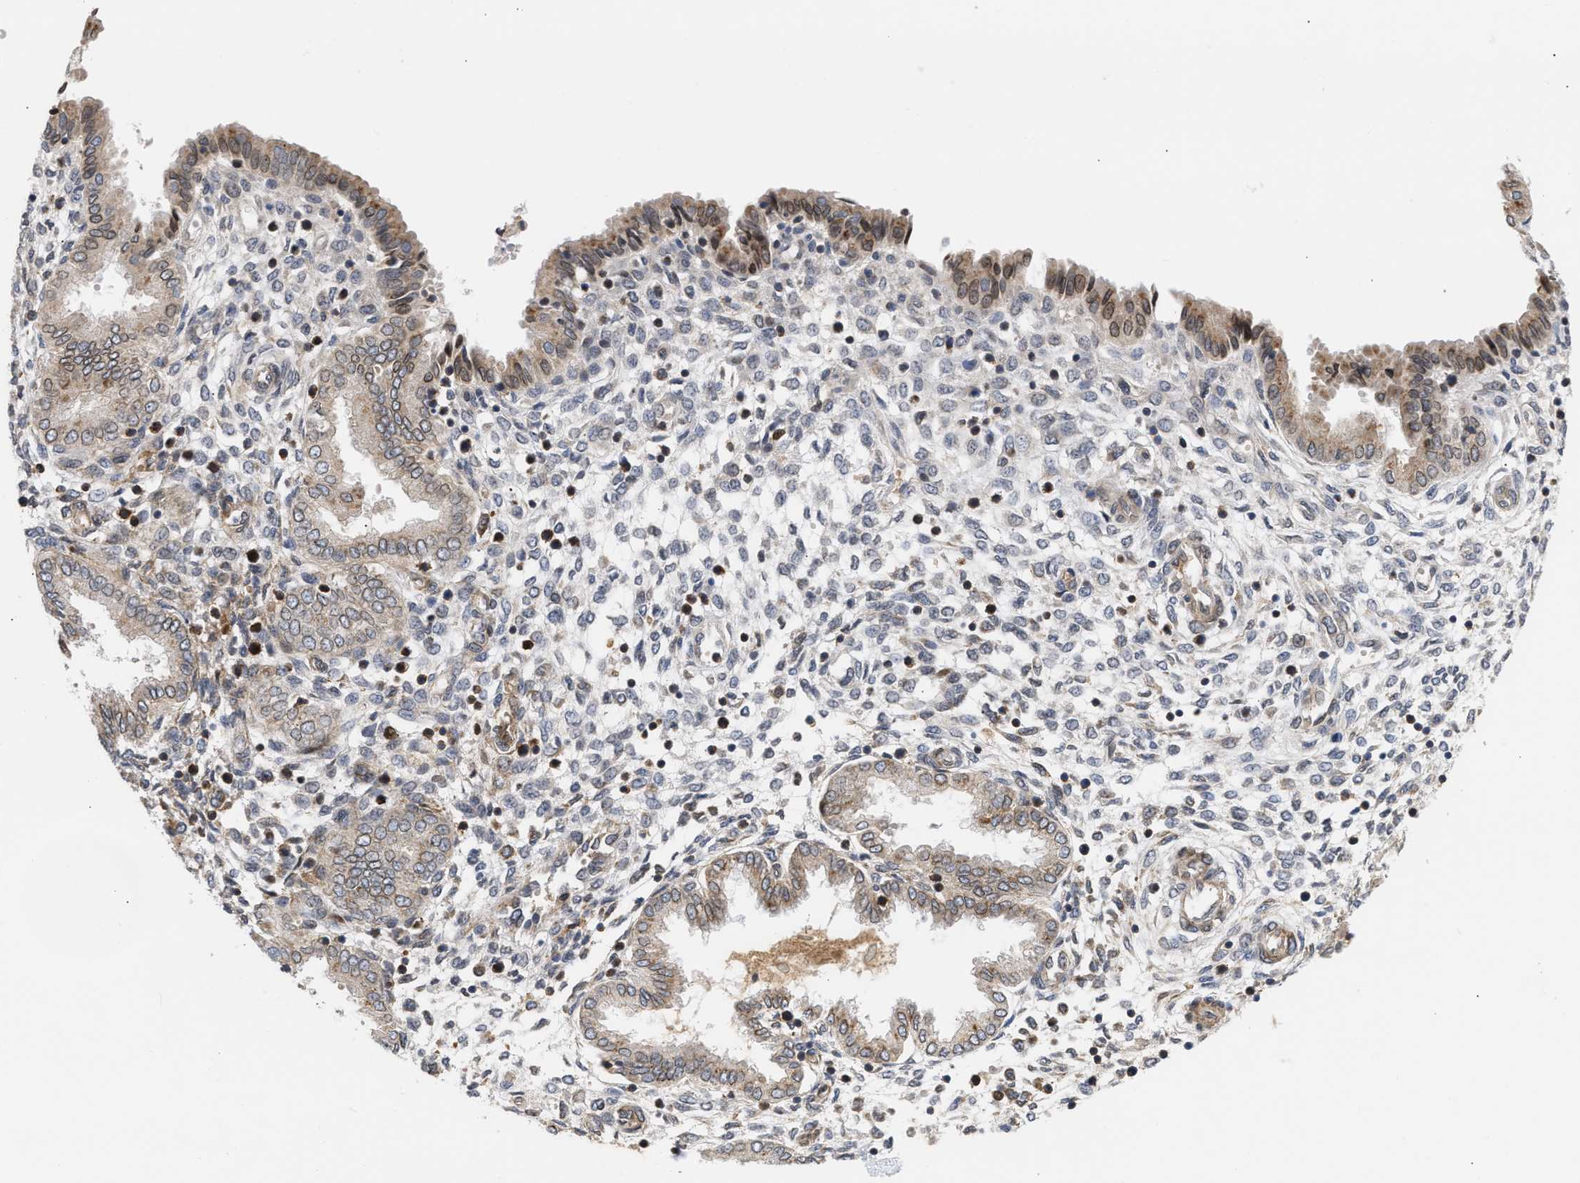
{"staining": {"intensity": "weak", "quantity": "25%-75%", "location": "cytoplasmic/membranous,nuclear"}, "tissue": "endometrium", "cell_type": "Cells in endometrial stroma", "image_type": "normal", "snomed": [{"axis": "morphology", "description": "Normal tissue, NOS"}, {"axis": "topography", "description": "Endometrium"}], "caption": "An immunohistochemistry (IHC) image of benign tissue is shown. Protein staining in brown shows weak cytoplasmic/membranous,nuclear positivity in endometrium within cells in endometrial stroma. Nuclei are stained in blue.", "gene": "NUP62", "patient": {"sex": "female", "age": 33}}